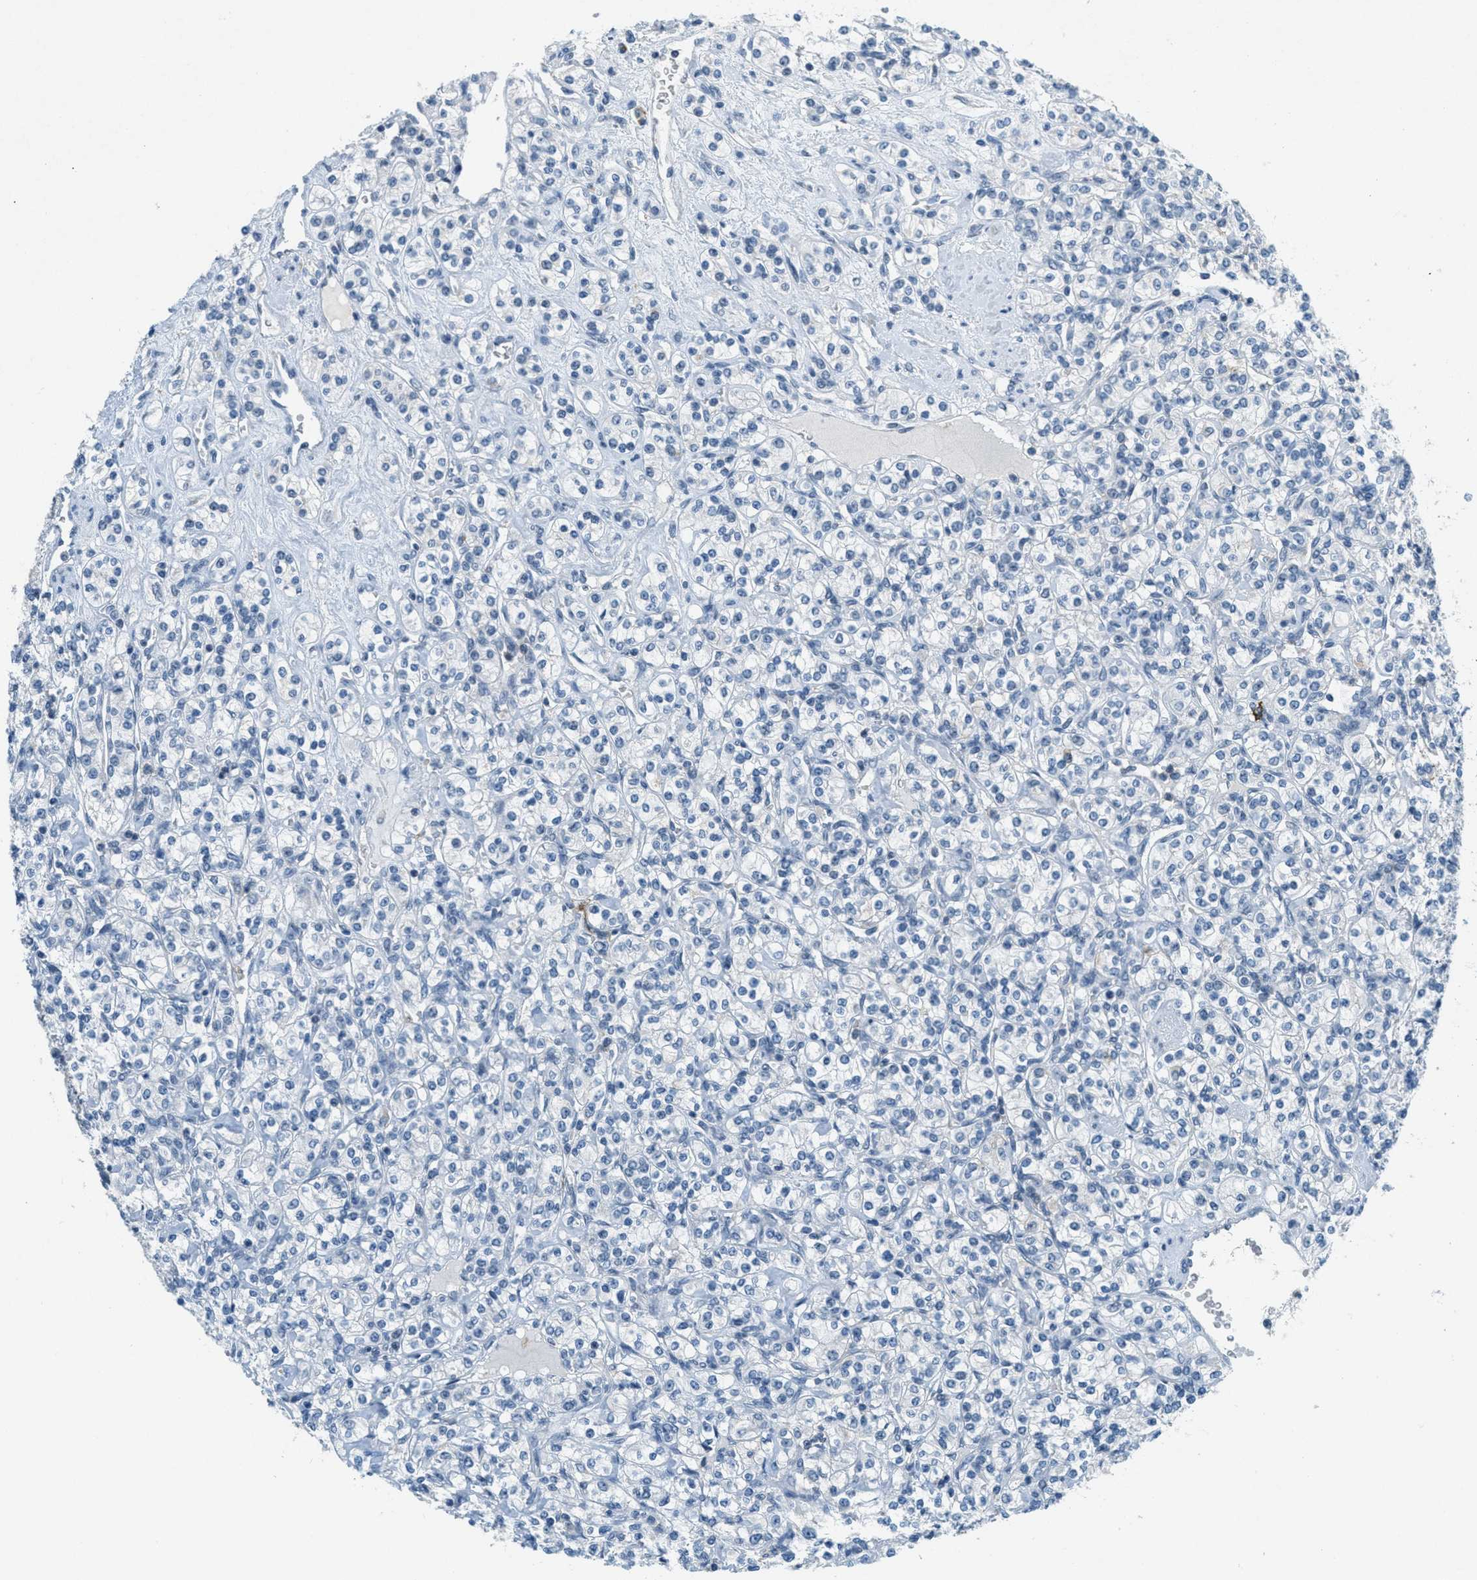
{"staining": {"intensity": "negative", "quantity": "none", "location": "none"}, "tissue": "renal cancer", "cell_type": "Tumor cells", "image_type": "cancer", "snomed": [{"axis": "morphology", "description": "Adenocarcinoma, NOS"}, {"axis": "topography", "description": "Kidney"}], "caption": "DAB (3,3'-diaminobenzidine) immunohistochemical staining of adenocarcinoma (renal) demonstrates no significant staining in tumor cells.", "gene": "FYN", "patient": {"sex": "male", "age": 77}}